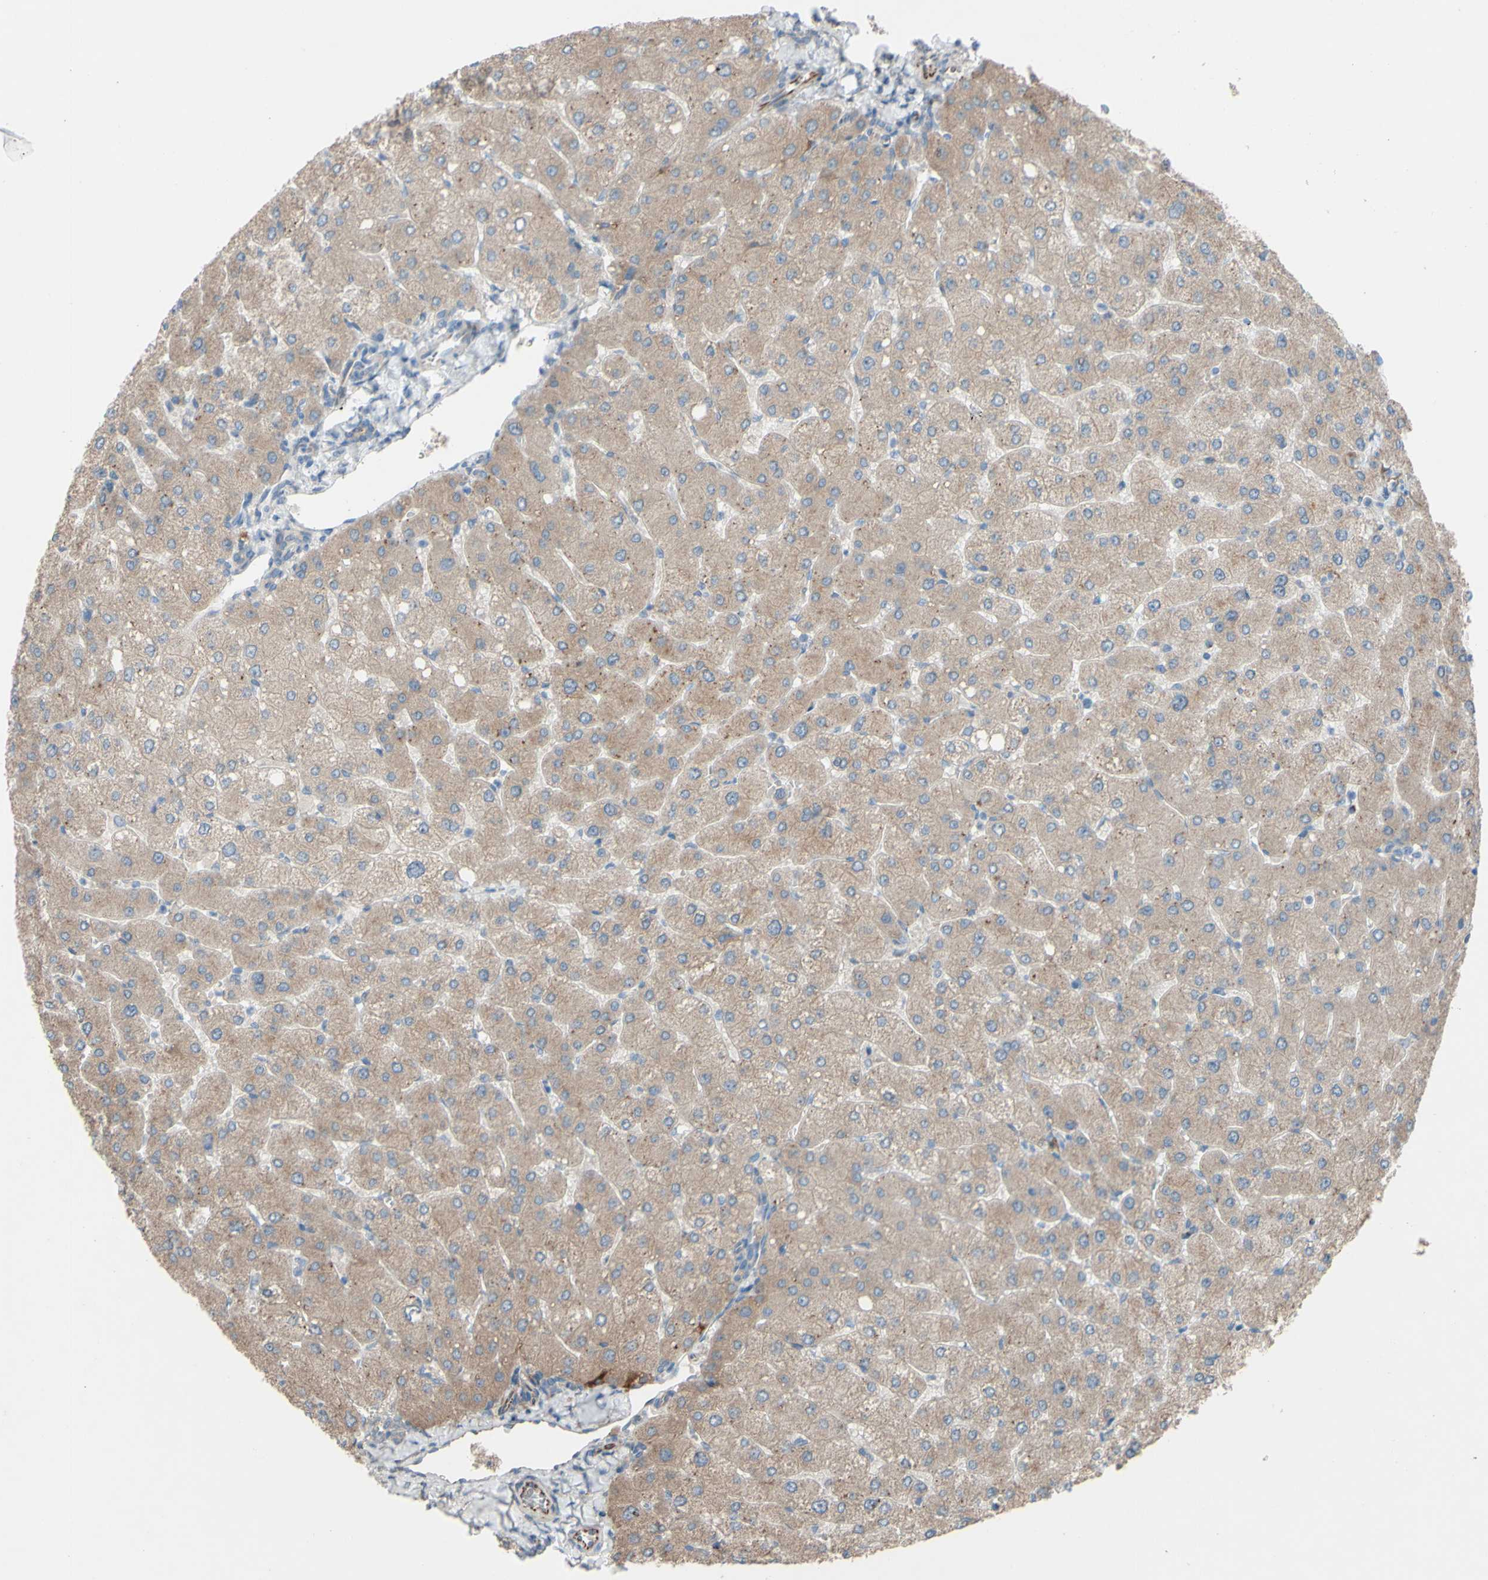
{"staining": {"intensity": "weak", "quantity": "25%-75%", "location": "cytoplasmic/membranous"}, "tissue": "liver", "cell_type": "Cholangiocytes", "image_type": "normal", "snomed": [{"axis": "morphology", "description": "Normal tissue, NOS"}, {"axis": "topography", "description": "Liver"}], "caption": "DAB immunohistochemical staining of benign human liver shows weak cytoplasmic/membranous protein staining in approximately 25%-75% of cholangiocytes. (DAB (3,3'-diaminobenzidine) IHC with brightfield microscopy, high magnification).", "gene": "CDCP1", "patient": {"sex": "male", "age": 55}}